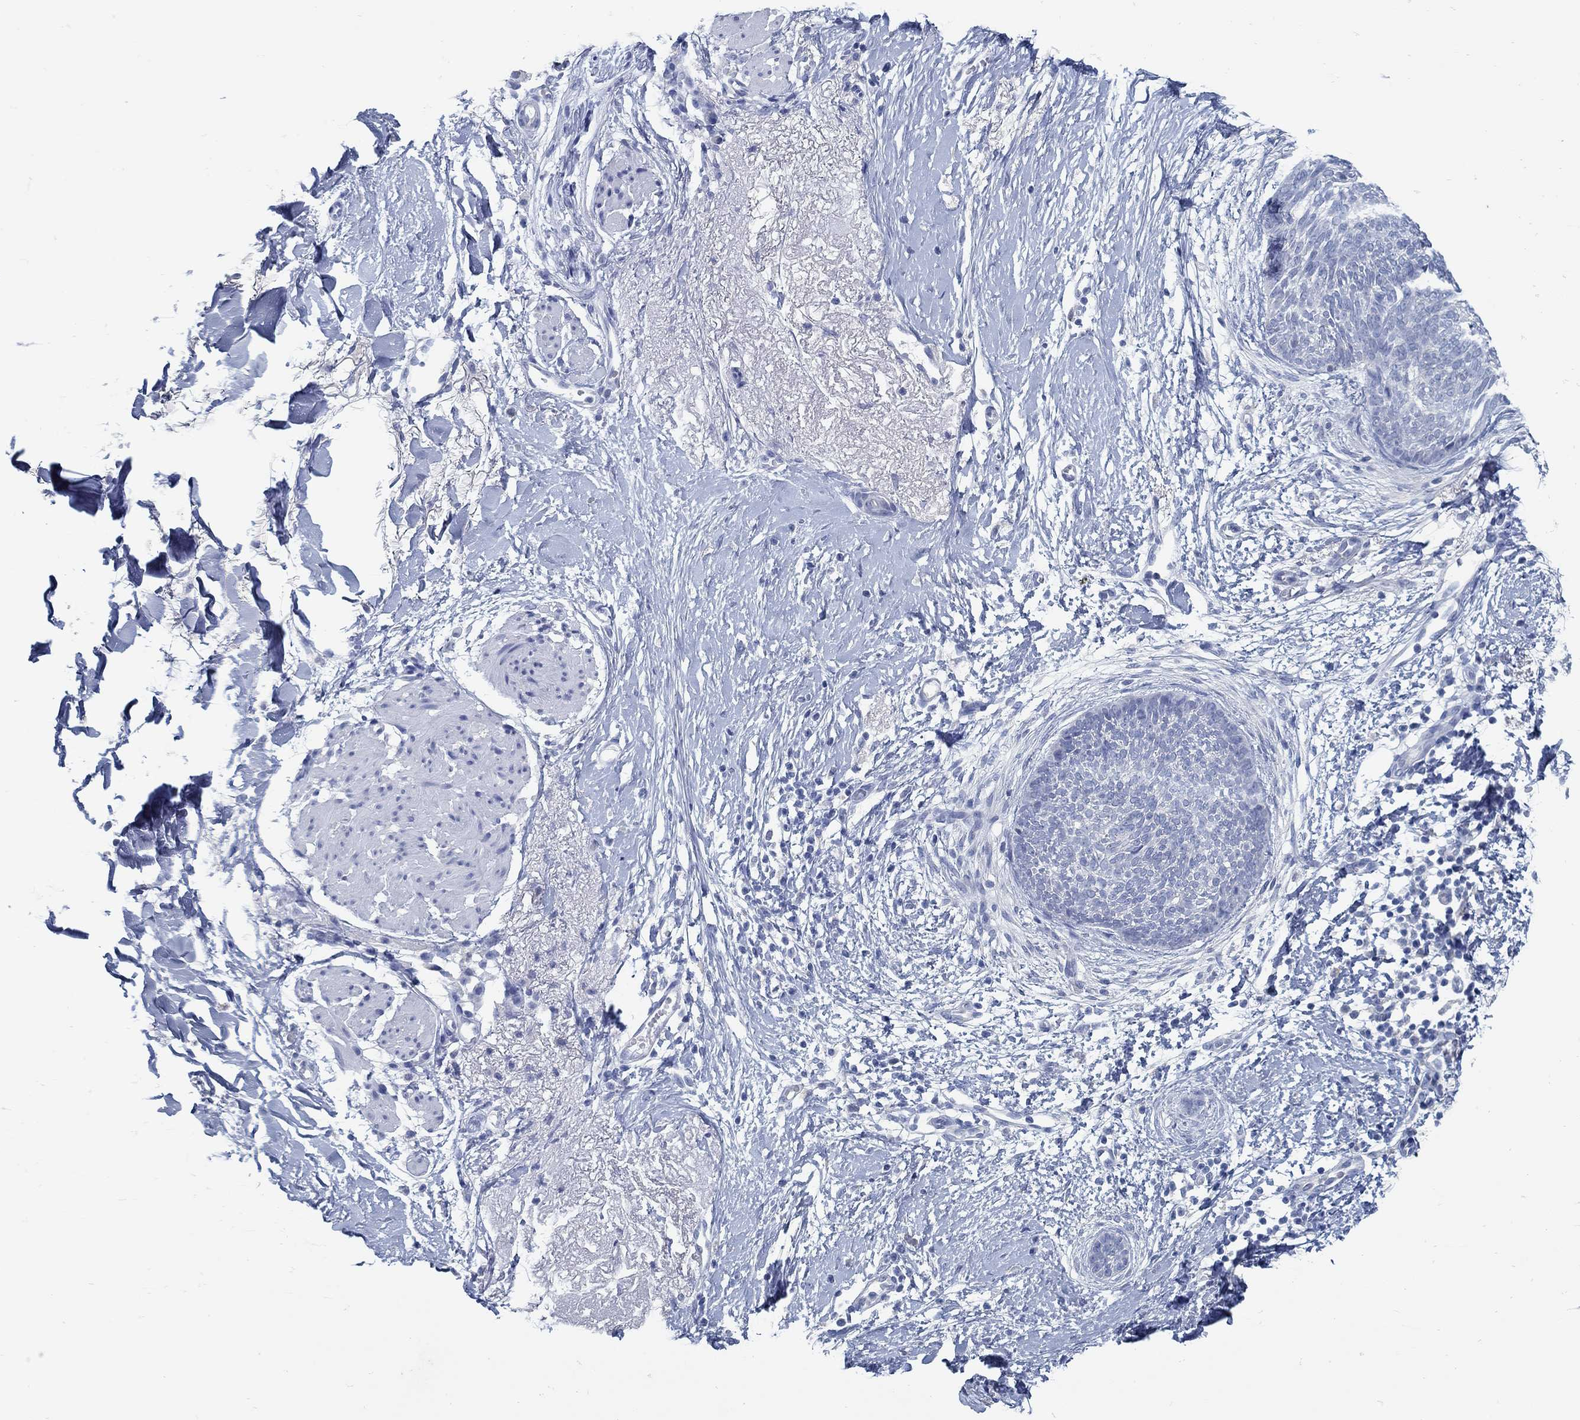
{"staining": {"intensity": "negative", "quantity": "none", "location": "none"}, "tissue": "skin cancer", "cell_type": "Tumor cells", "image_type": "cancer", "snomed": [{"axis": "morphology", "description": "Normal tissue, NOS"}, {"axis": "morphology", "description": "Basal cell carcinoma"}, {"axis": "topography", "description": "Skin"}], "caption": "Skin cancer (basal cell carcinoma) stained for a protein using IHC demonstrates no staining tumor cells.", "gene": "ZFAND4", "patient": {"sex": "male", "age": 84}}